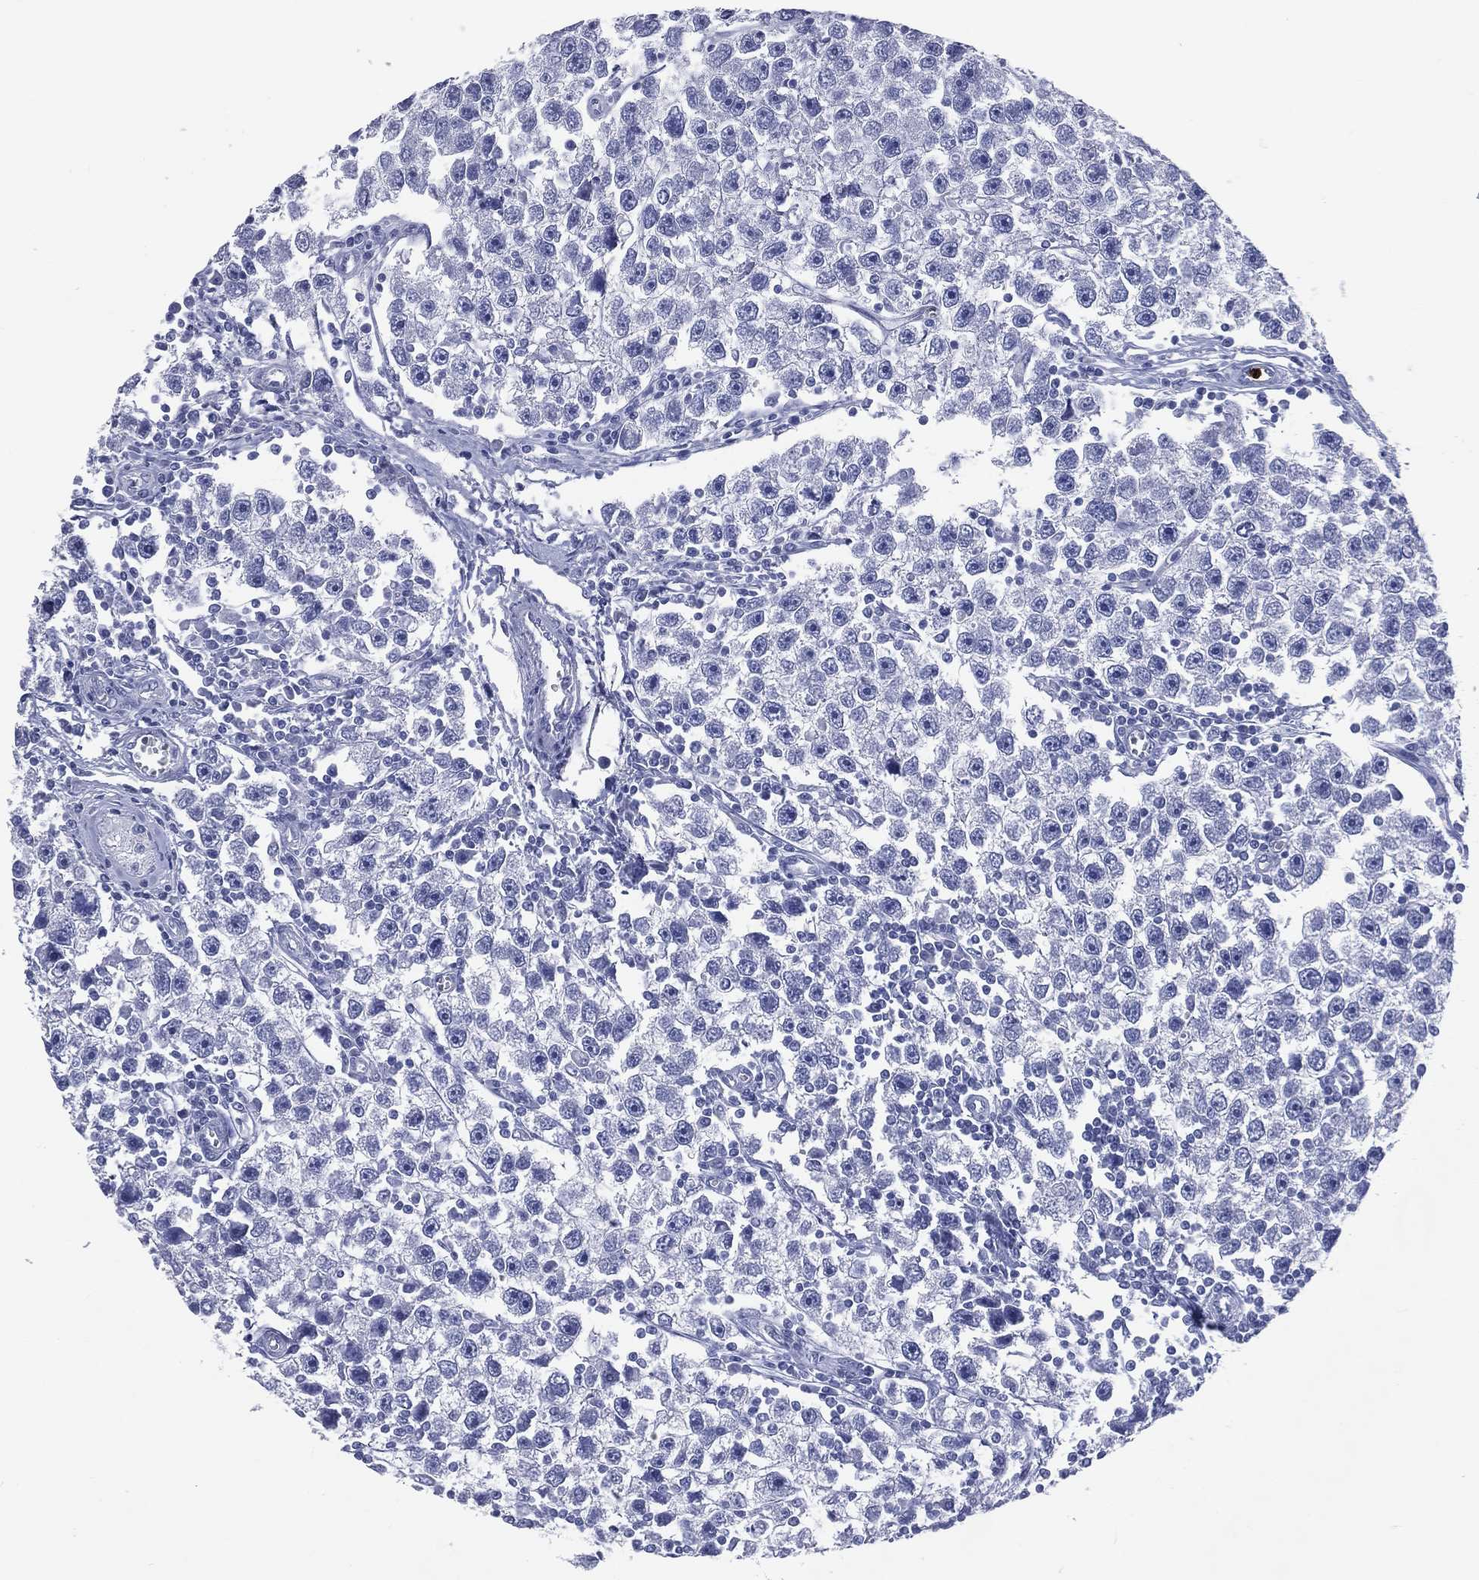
{"staining": {"intensity": "negative", "quantity": "none", "location": "none"}, "tissue": "testis cancer", "cell_type": "Tumor cells", "image_type": "cancer", "snomed": [{"axis": "morphology", "description": "Seminoma, NOS"}, {"axis": "topography", "description": "Testis"}], "caption": "Tumor cells show no significant protein staining in testis cancer (seminoma). (DAB IHC visualized using brightfield microscopy, high magnification).", "gene": "PGLYRP1", "patient": {"sex": "male", "age": 30}}